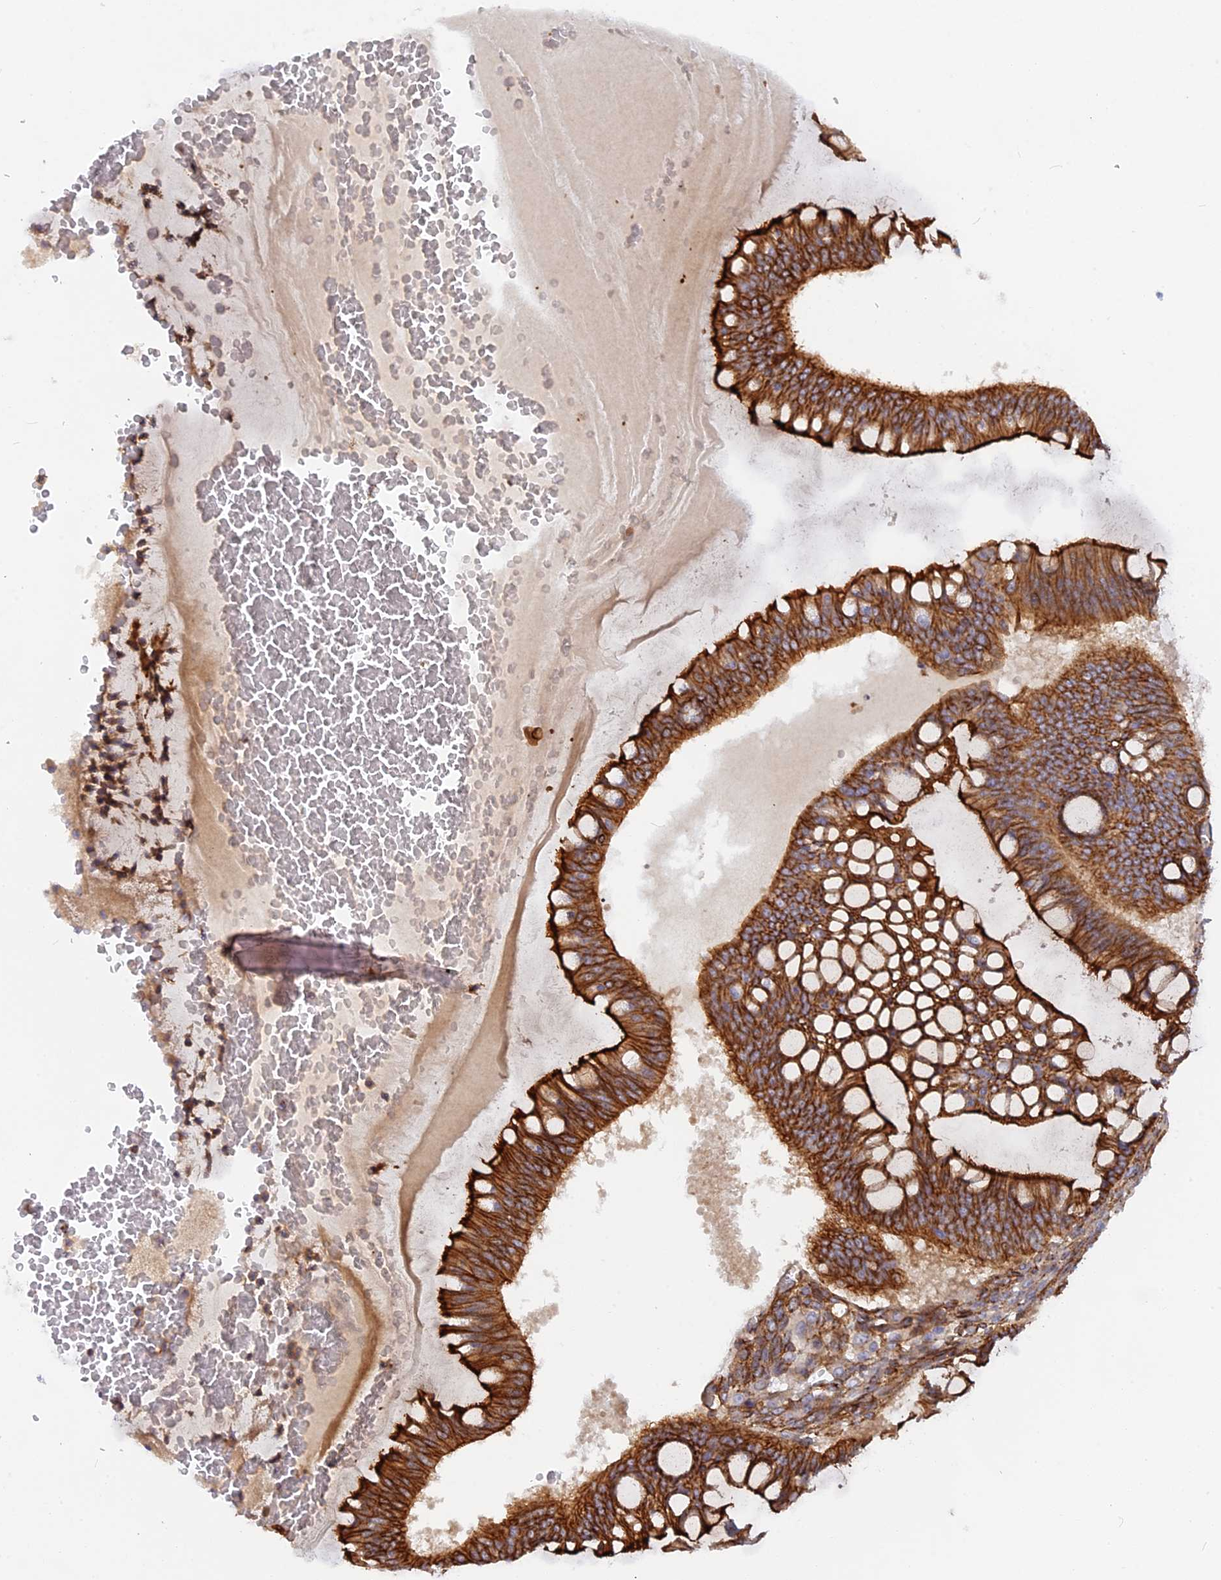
{"staining": {"intensity": "strong", "quantity": ">75%", "location": "cytoplasmic/membranous"}, "tissue": "ovarian cancer", "cell_type": "Tumor cells", "image_type": "cancer", "snomed": [{"axis": "morphology", "description": "Cystadenocarcinoma, mucinous, NOS"}, {"axis": "topography", "description": "Ovary"}], "caption": "Mucinous cystadenocarcinoma (ovarian) was stained to show a protein in brown. There is high levels of strong cytoplasmic/membranous staining in about >75% of tumor cells.", "gene": "CNBD2", "patient": {"sex": "female", "age": 73}}